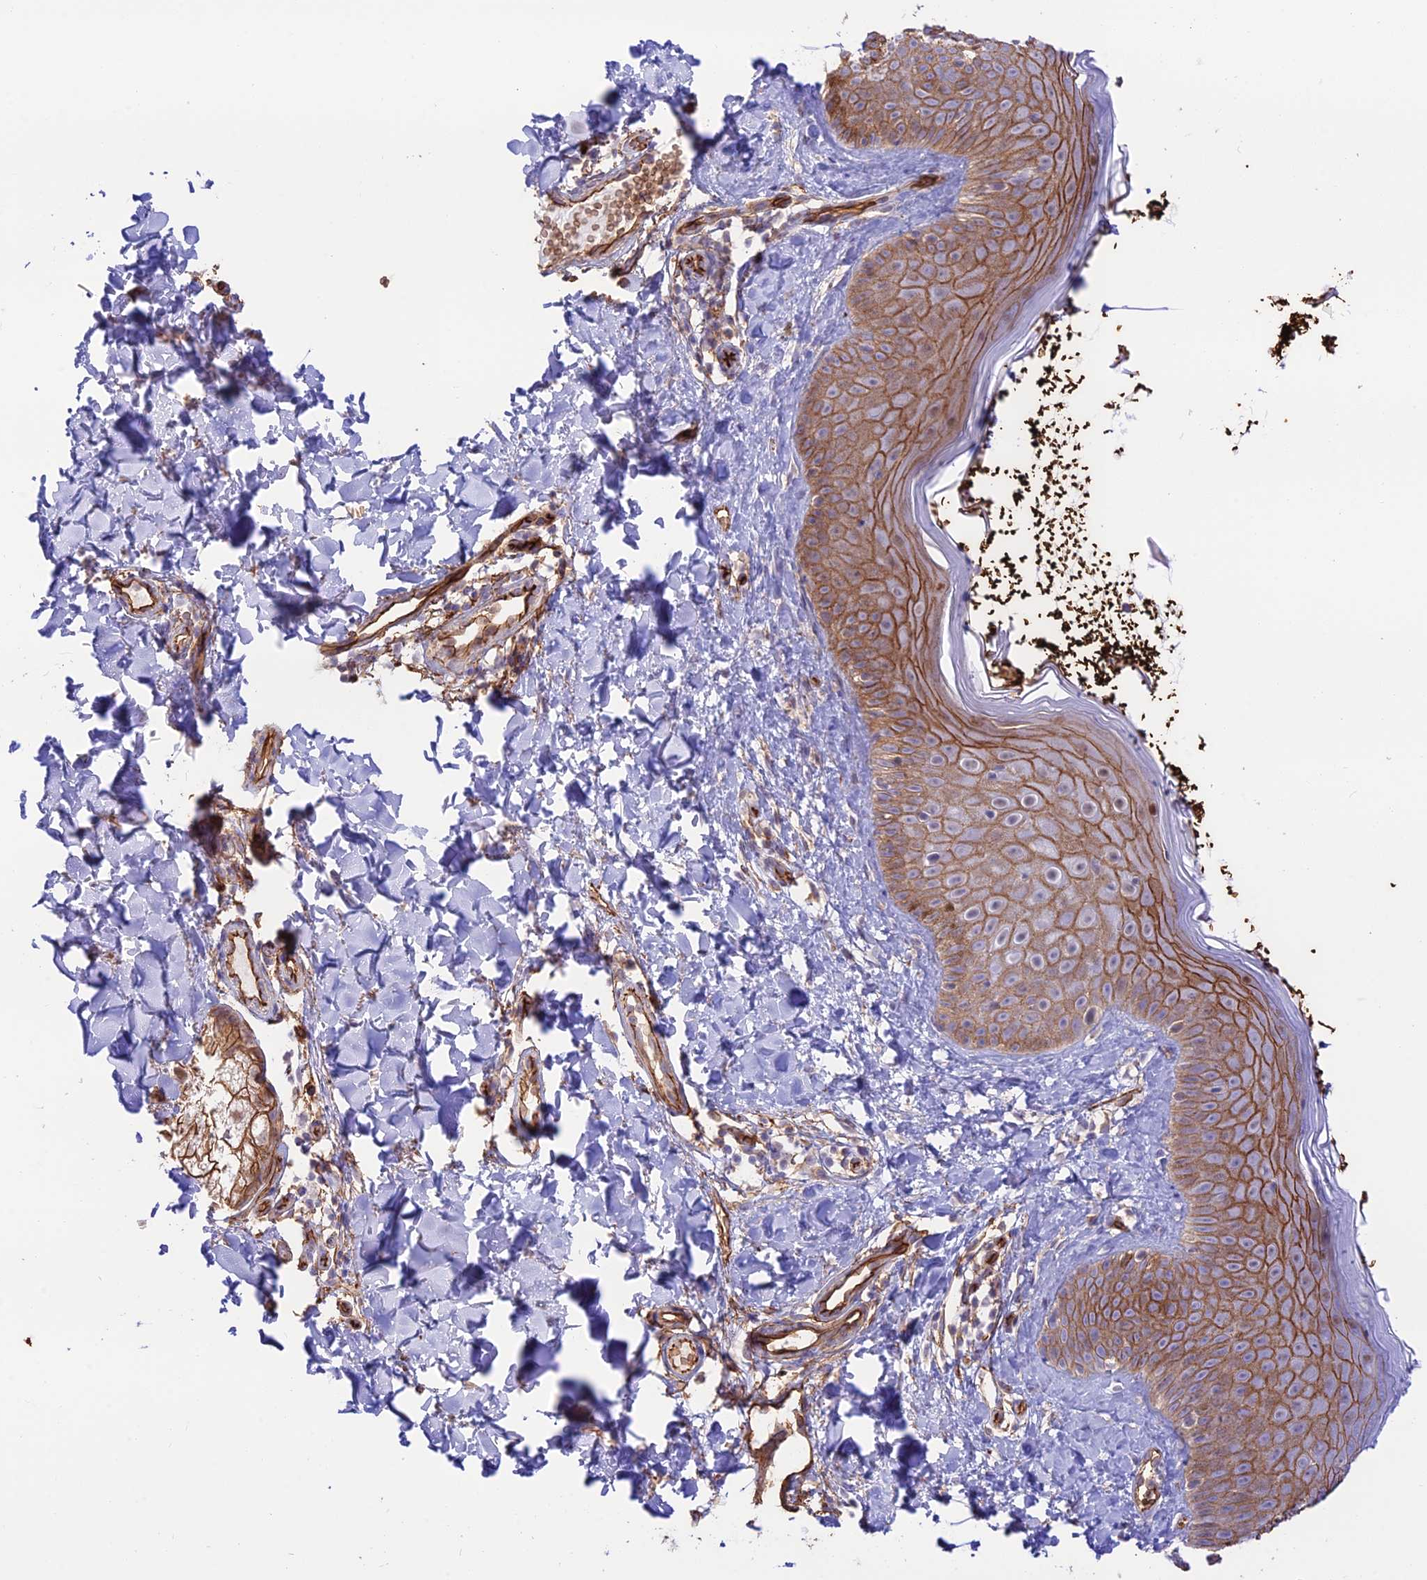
{"staining": {"intensity": "moderate", "quantity": ">75%", "location": "cytoplasmic/membranous"}, "tissue": "skin", "cell_type": "Fibroblasts", "image_type": "normal", "snomed": [{"axis": "morphology", "description": "Normal tissue, NOS"}, {"axis": "topography", "description": "Skin"}], "caption": "Brown immunohistochemical staining in unremarkable skin displays moderate cytoplasmic/membranous expression in approximately >75% of fibroblasts.", "gene": "YPEL5", "patient": {"sex": "male", "age": 52}}